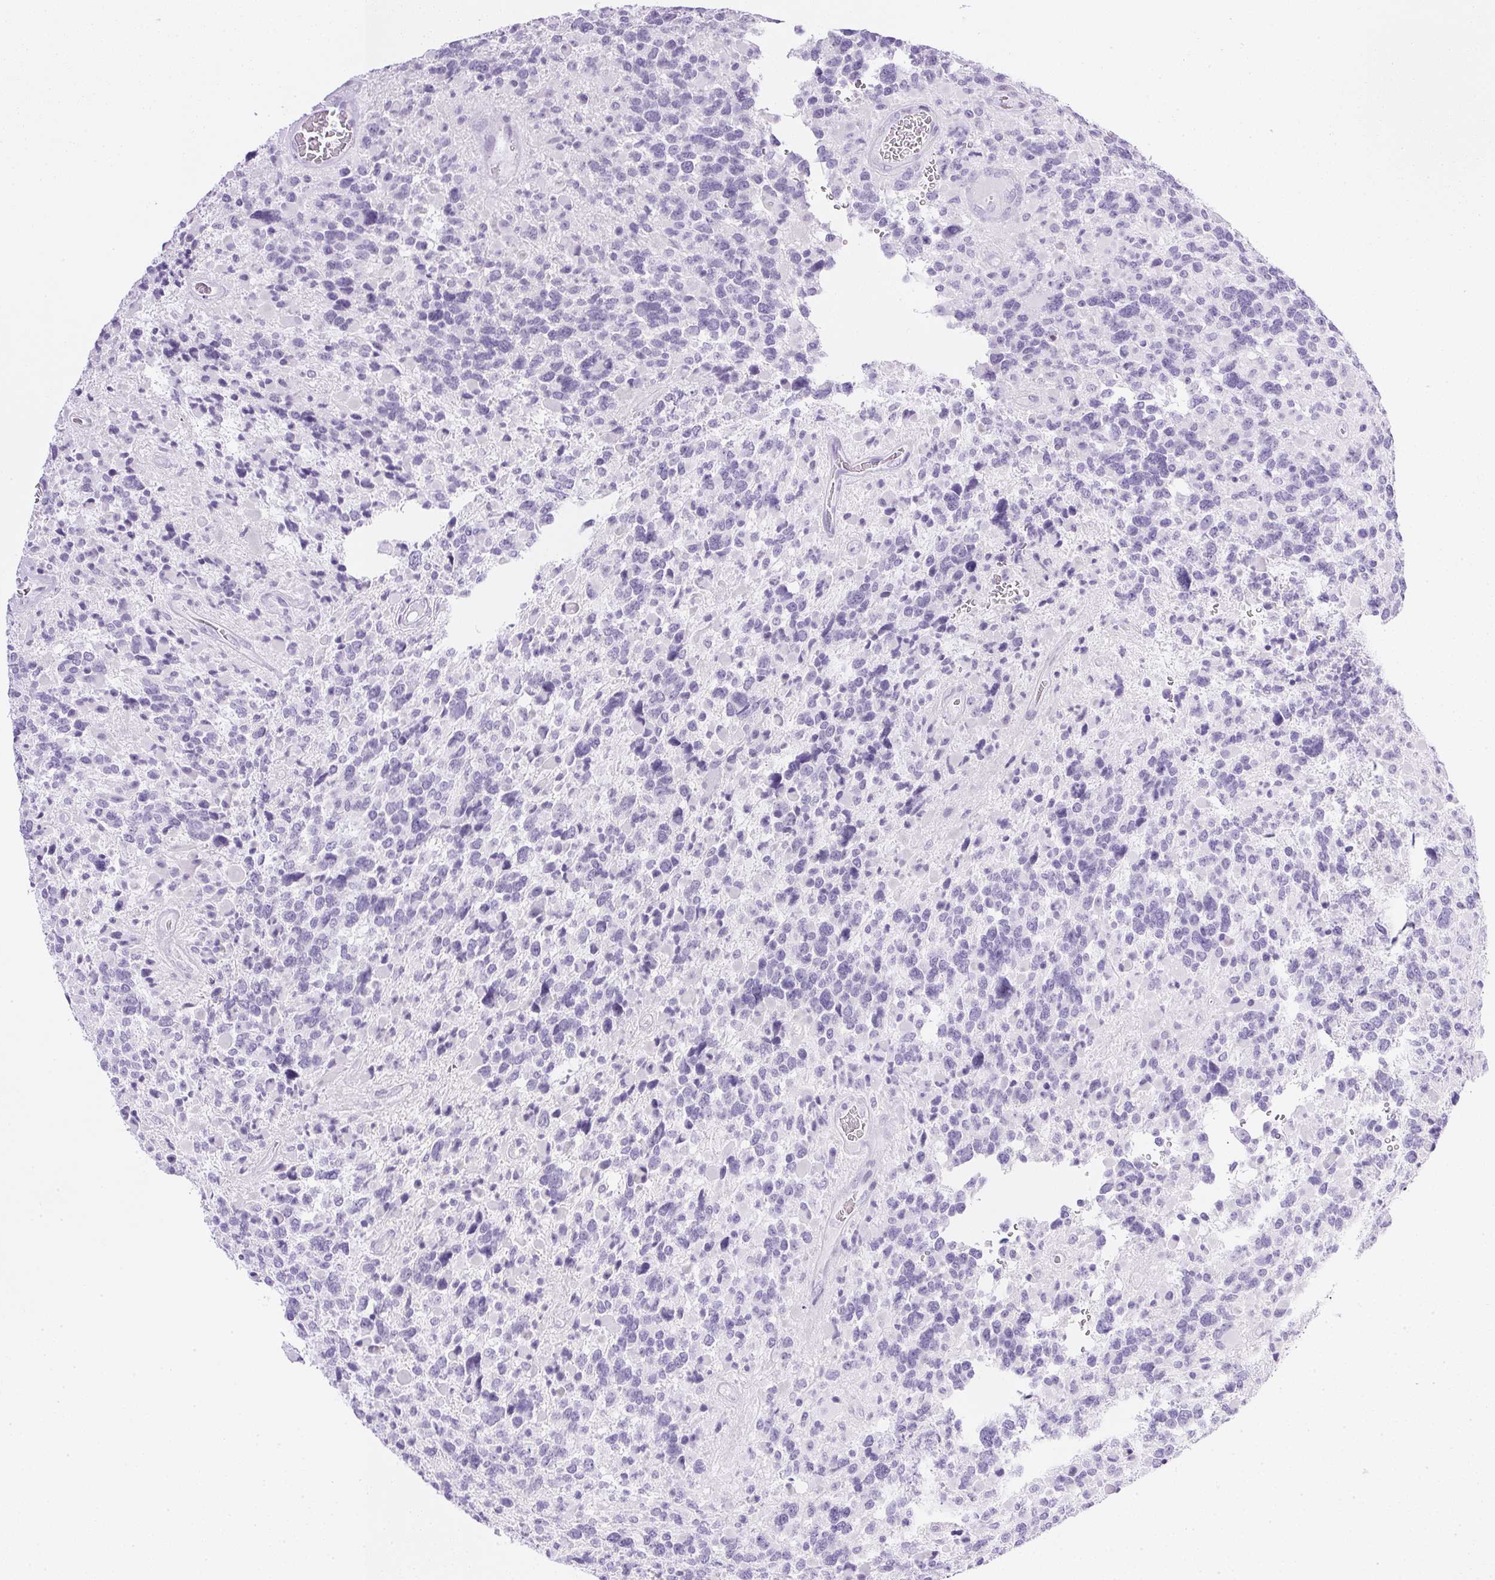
{"staining": {"intensity": "negative", "quantity": "none", "location": "none"}, "tissue": "glioma", "cell_type": "Tumor cells", "image_type": "cancer", "snomed": [{"axis": "morphology", "description": "Glioma, malignant, High grade"}, {"axis": "topography", "description": "Brain"}], "caption": "High power microscopy photomicrograph of an immunohistochemistry (IHC) image of malignant glioma (high-grade), revealing no significant expression in tumor cells.", "gene": "CPB1", "patient": {"sex": "female", "age": 40}}